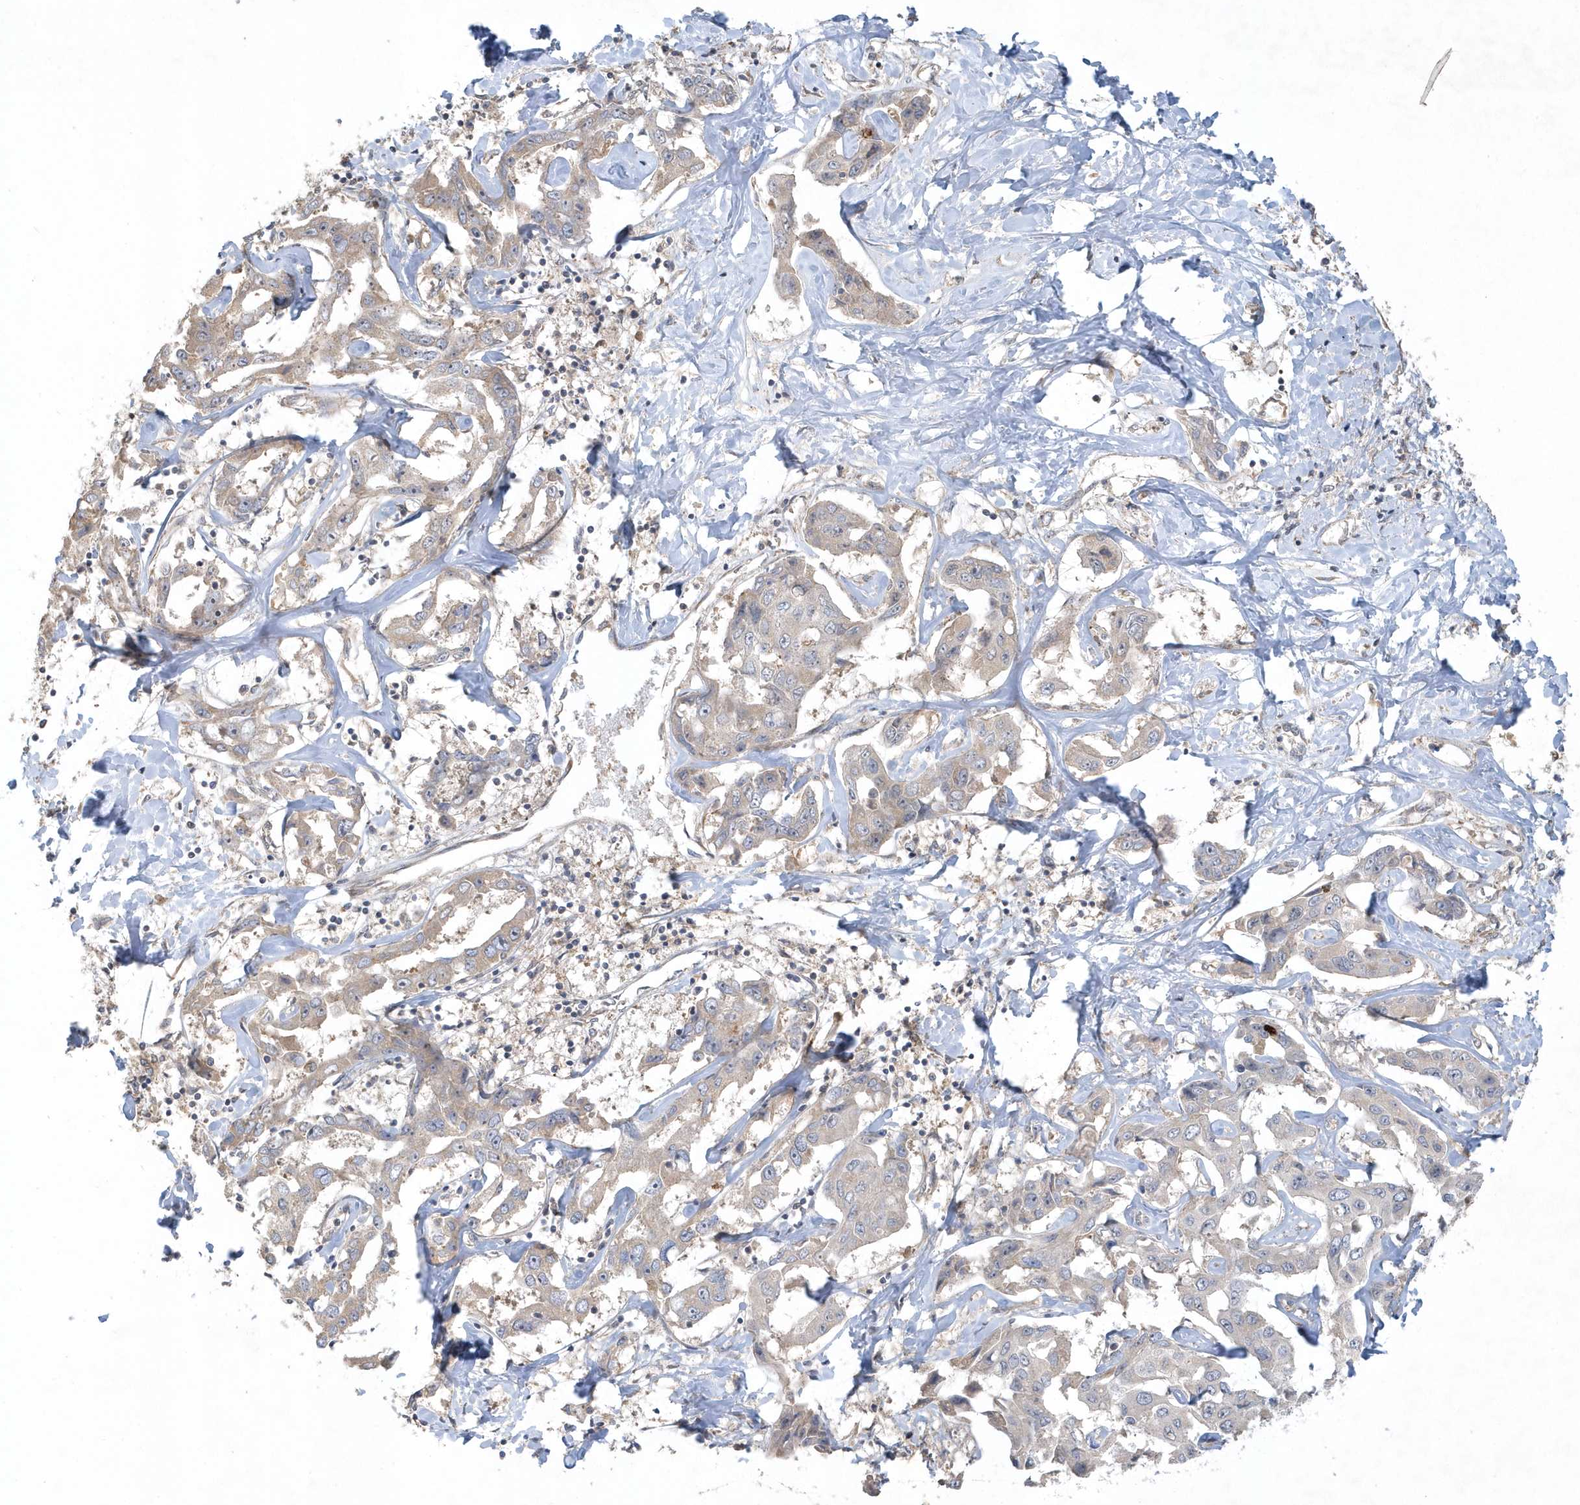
{"staining": {"intensity": "negative", "quantity": "none", "location": "none"}, "tissue": "liver cancer", "cell_type": "Tumor cells", "image_type": "cancer", "snomed": [{"axis": "morphology", "description": "Cholangiocarcinoma"}, {"axis": "topography", "description": "Liver"}], "caption": "High power microscopy histopathology image of an immunohistochemistry (IHC) photomicrograph of liver cancer (cholangiocarcinoma), revealing no significant expression in tumor cells. (Immunohistochemistry (ihc), brightfield microscopy, high magnification).", "gene": "THG1L", "patient": {"sex": "male", "age": 59}}